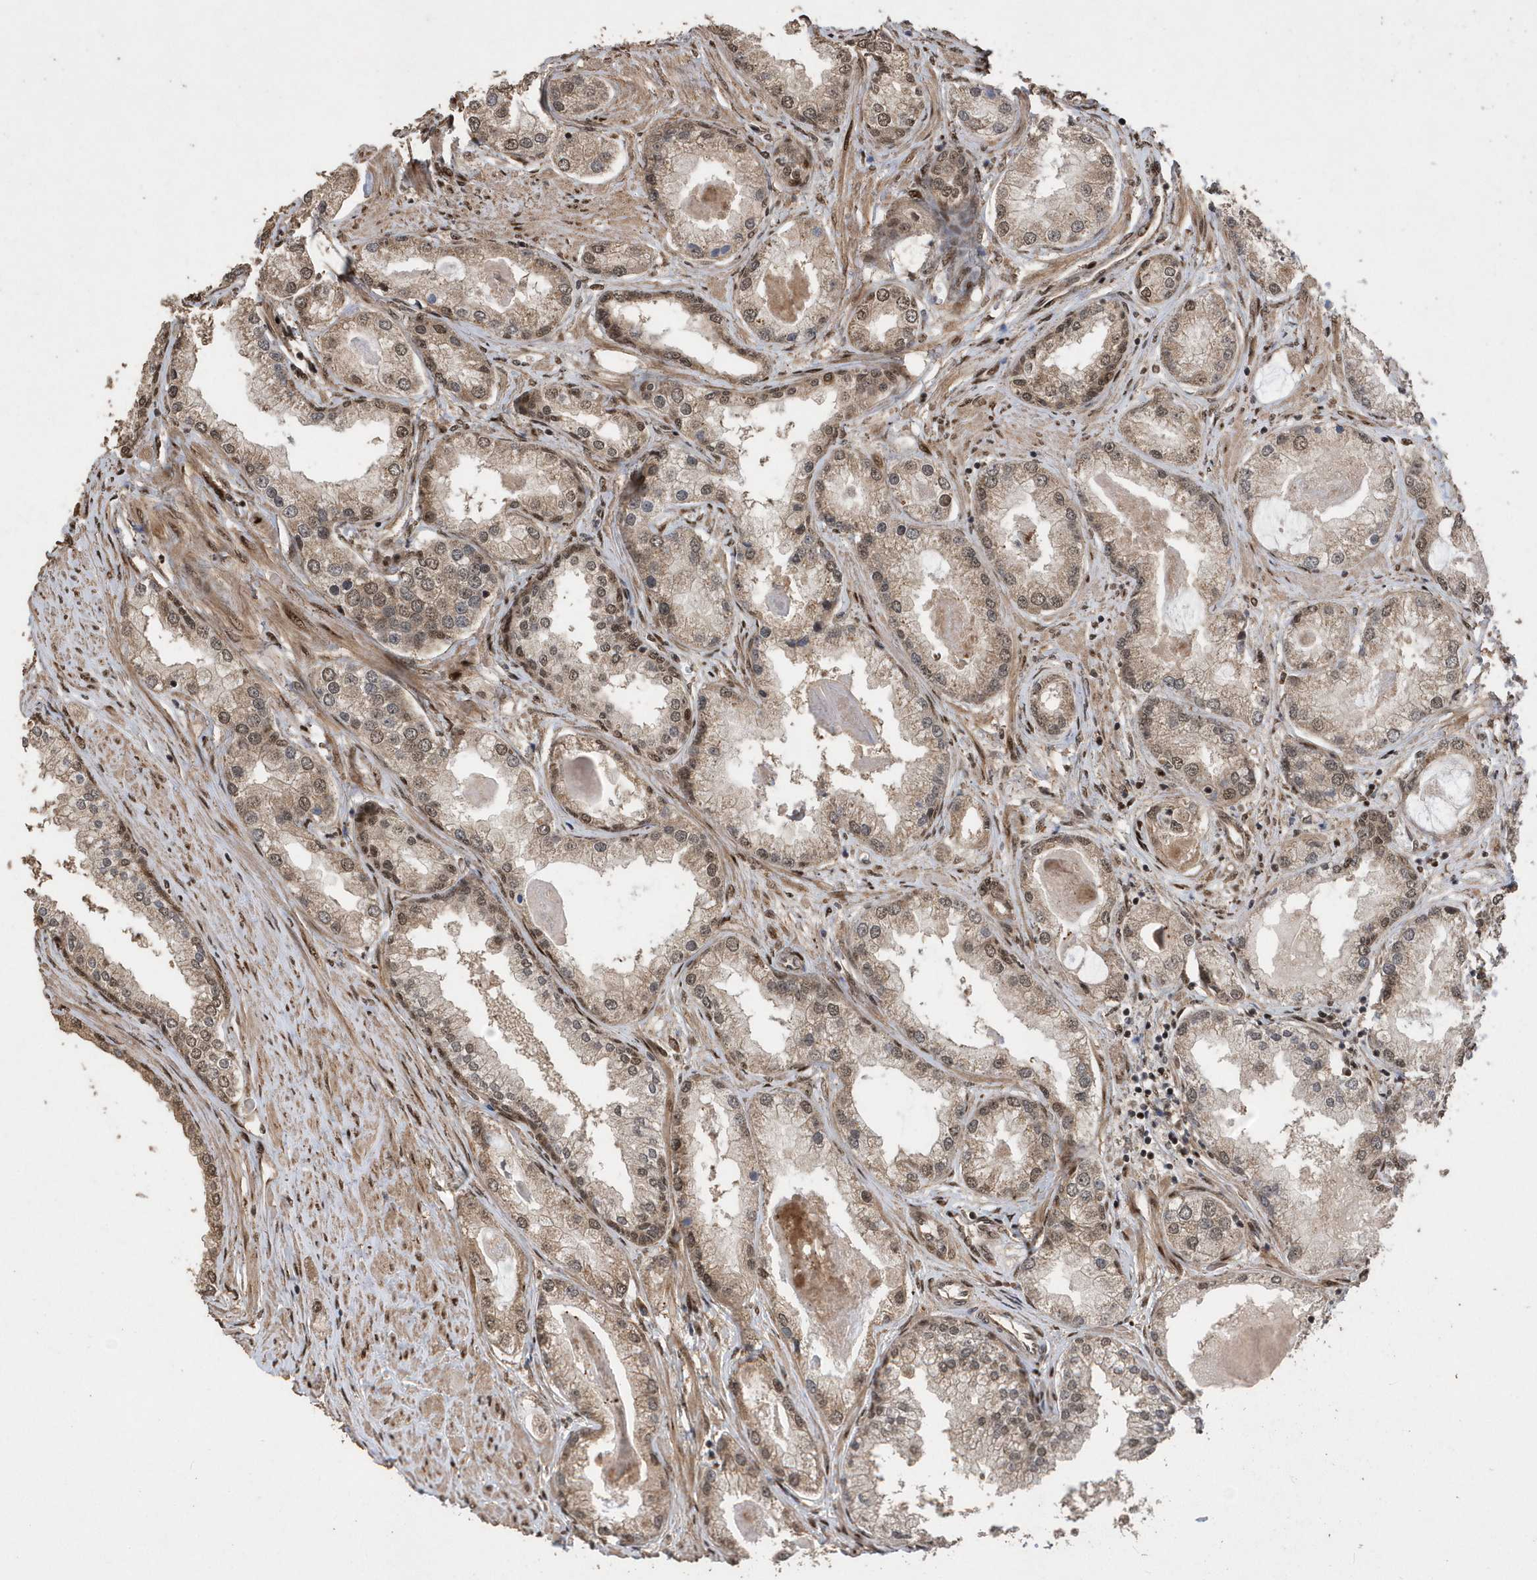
{"staining": {"intensity": "moderate", "quantity": ">75%", "location": "cytoplasmic/membranous,nuclear"}, "tissue": "prostate cancer", "cell_type": "Tumor cells", "image_type": "cancer", "snomed": [{"axis": "morphology", "description": "Adenocarcinoma, Low grade"}, {"axis": "topography", "description": "Prostate"}], "caption": "Protein analysis of prostate low-grade adenocarcinoma tissue reveals moderate cytoplasmic/membranous and nuclear positivity in about >75% of tumor cells.", "gene": "INTS12", "patient": {"sex": "male", "age": 62}}